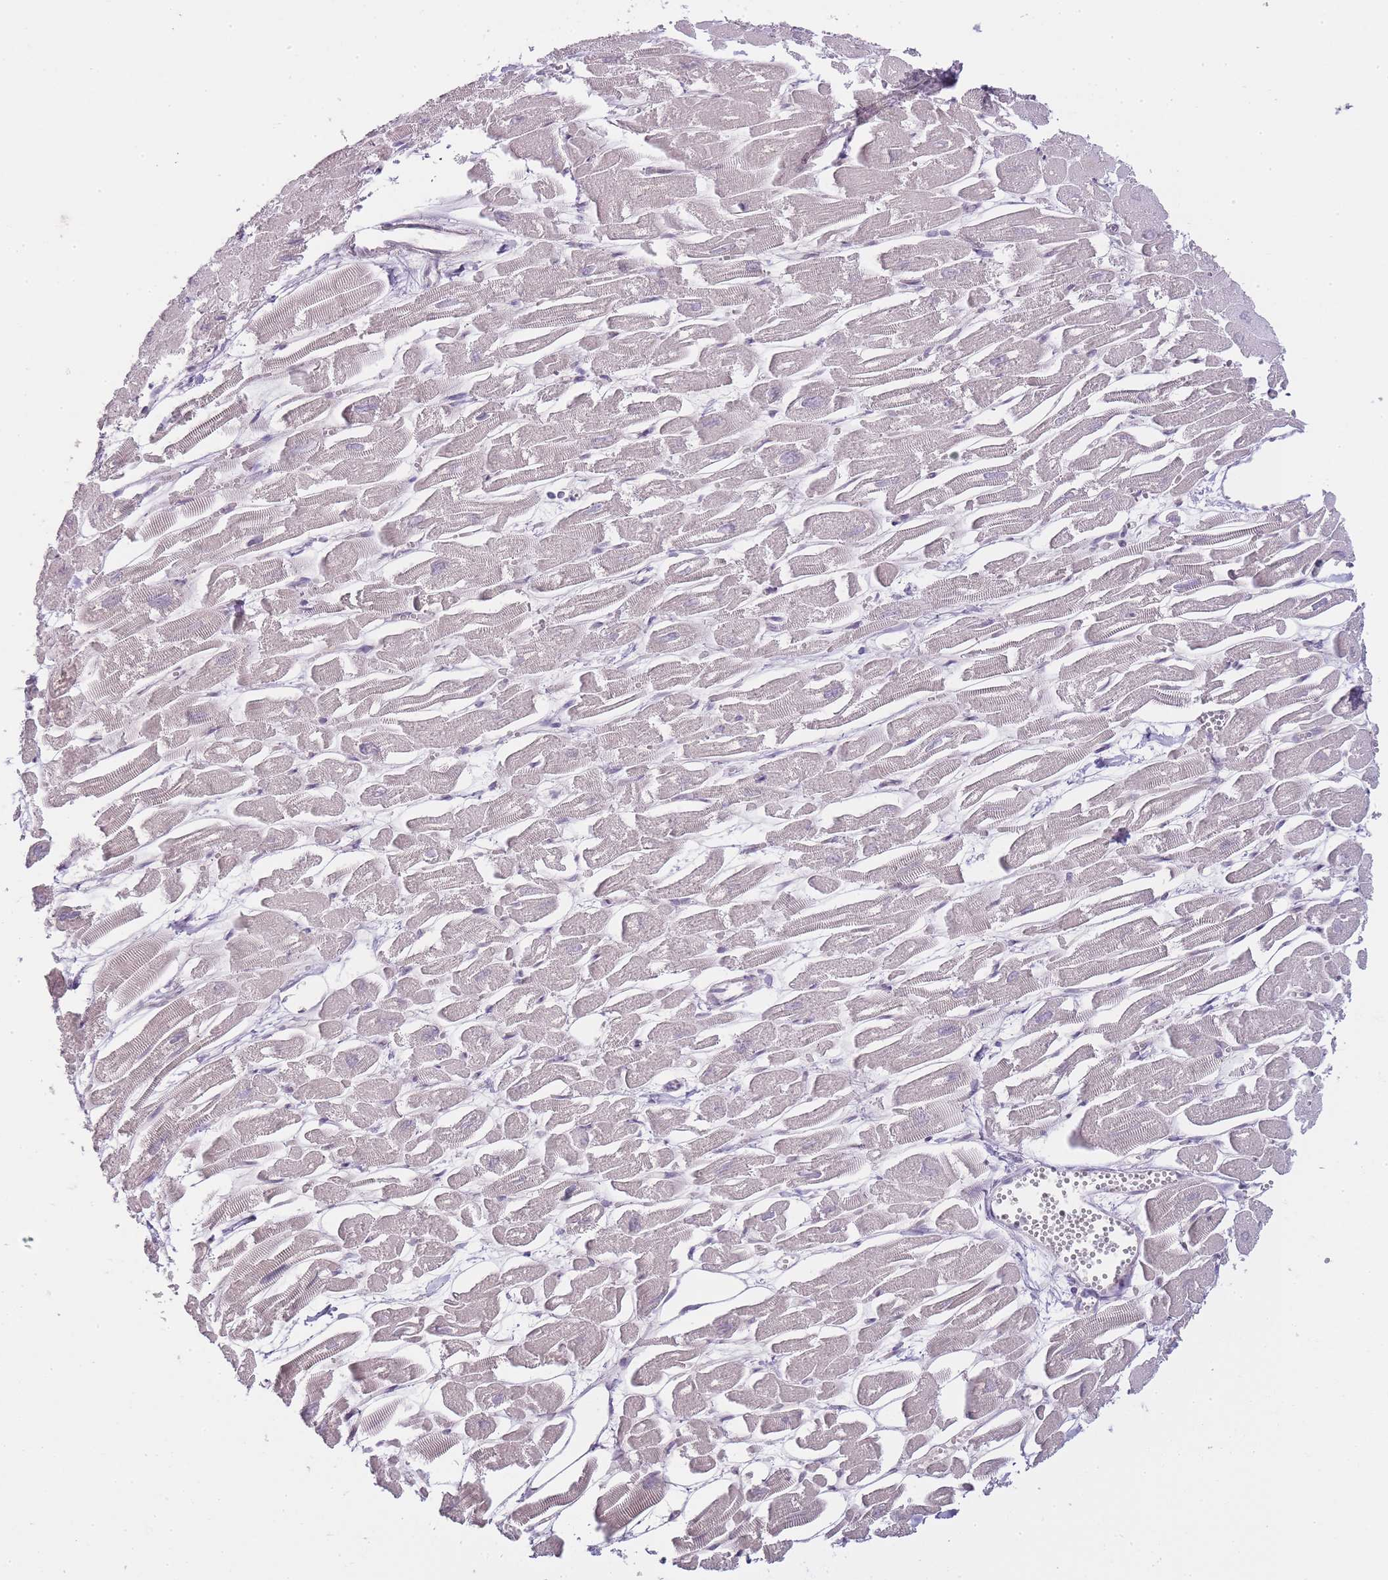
{"staining": {"intensity": "moderate", "quantity": "<25%", "location": "nuclear"}, "tissue": "heart muscle", "cell_type": "Cardiomyocytes", "image_type": "normal", "snomed": [{"axis": "morphology", "description": "Normal tissue, NOS"}, {"axis": "topography", "description": "Heart"}], "caption": "Immunohistochemical staining of normal human heart muscle exhibits moderate nuclear protein positivity in approximately <25% of cardiomyocytes. (DAB (3,3'-diaminobenzidine) IHC with brightfield microscopy, high magnification).", "gene": "OGG1", "patient": {"sex": "male", "age": 54}}